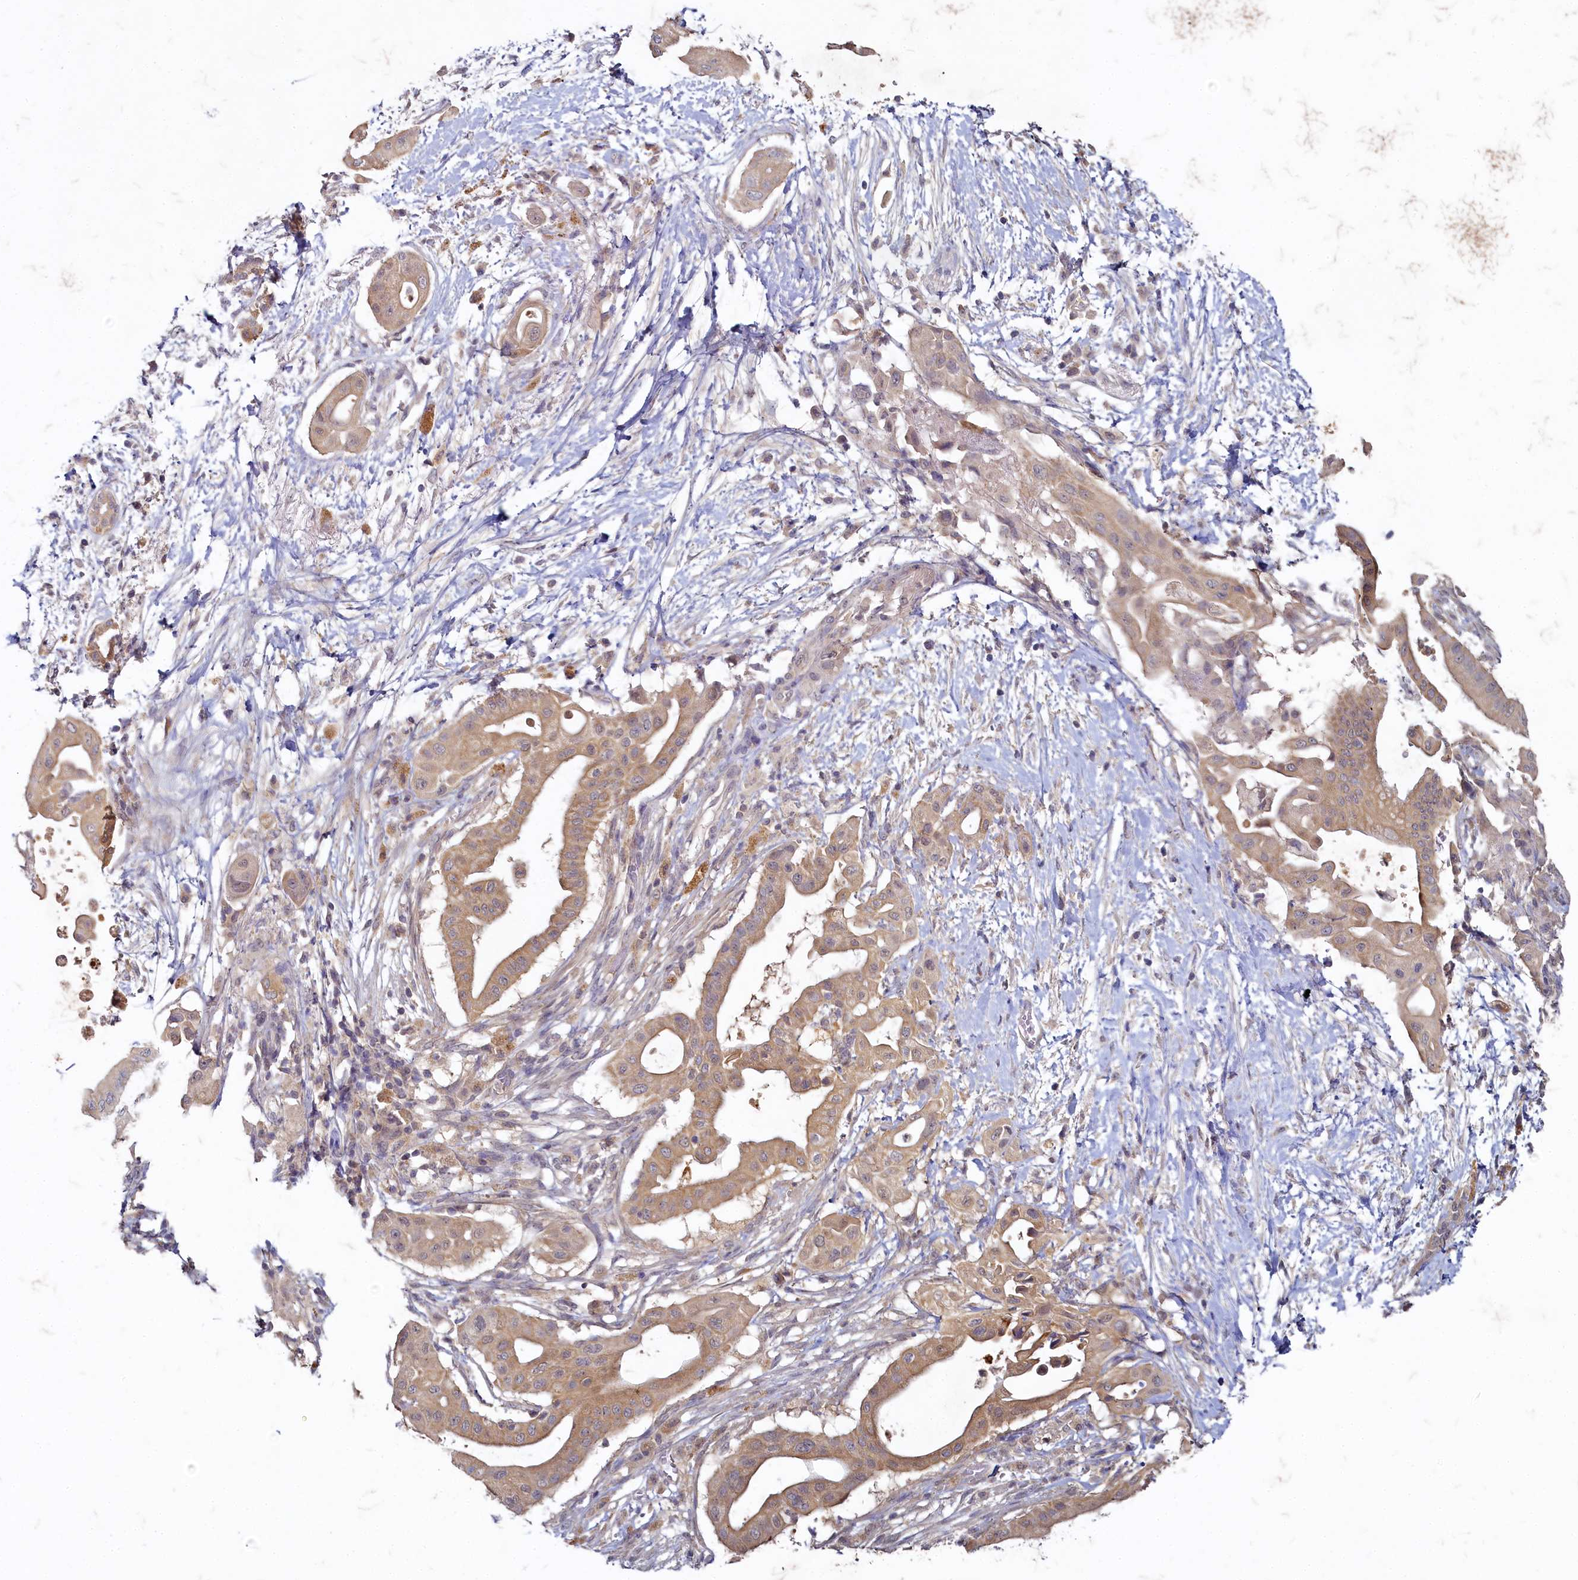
{"staining": {"intensity": "moderate", "quantity": ">75%", "location": "cytoplasmic/membranous"}, "tissue": "pancreatic cancer", "cell_type": "Tumor cells", "image_type": "cancer", "snomed": [{"axis": "morphology", "description": "Adenocarcinoma, NOS"}, {"axis": "topography", "description": "Pancreas"}], "caption": "Pancreatic adenocarcinoma stained with a protein marker reveals moderate staining in tumor cells.", "gene": "HERC3", "patient": {"sex": "male", "age": 68}}